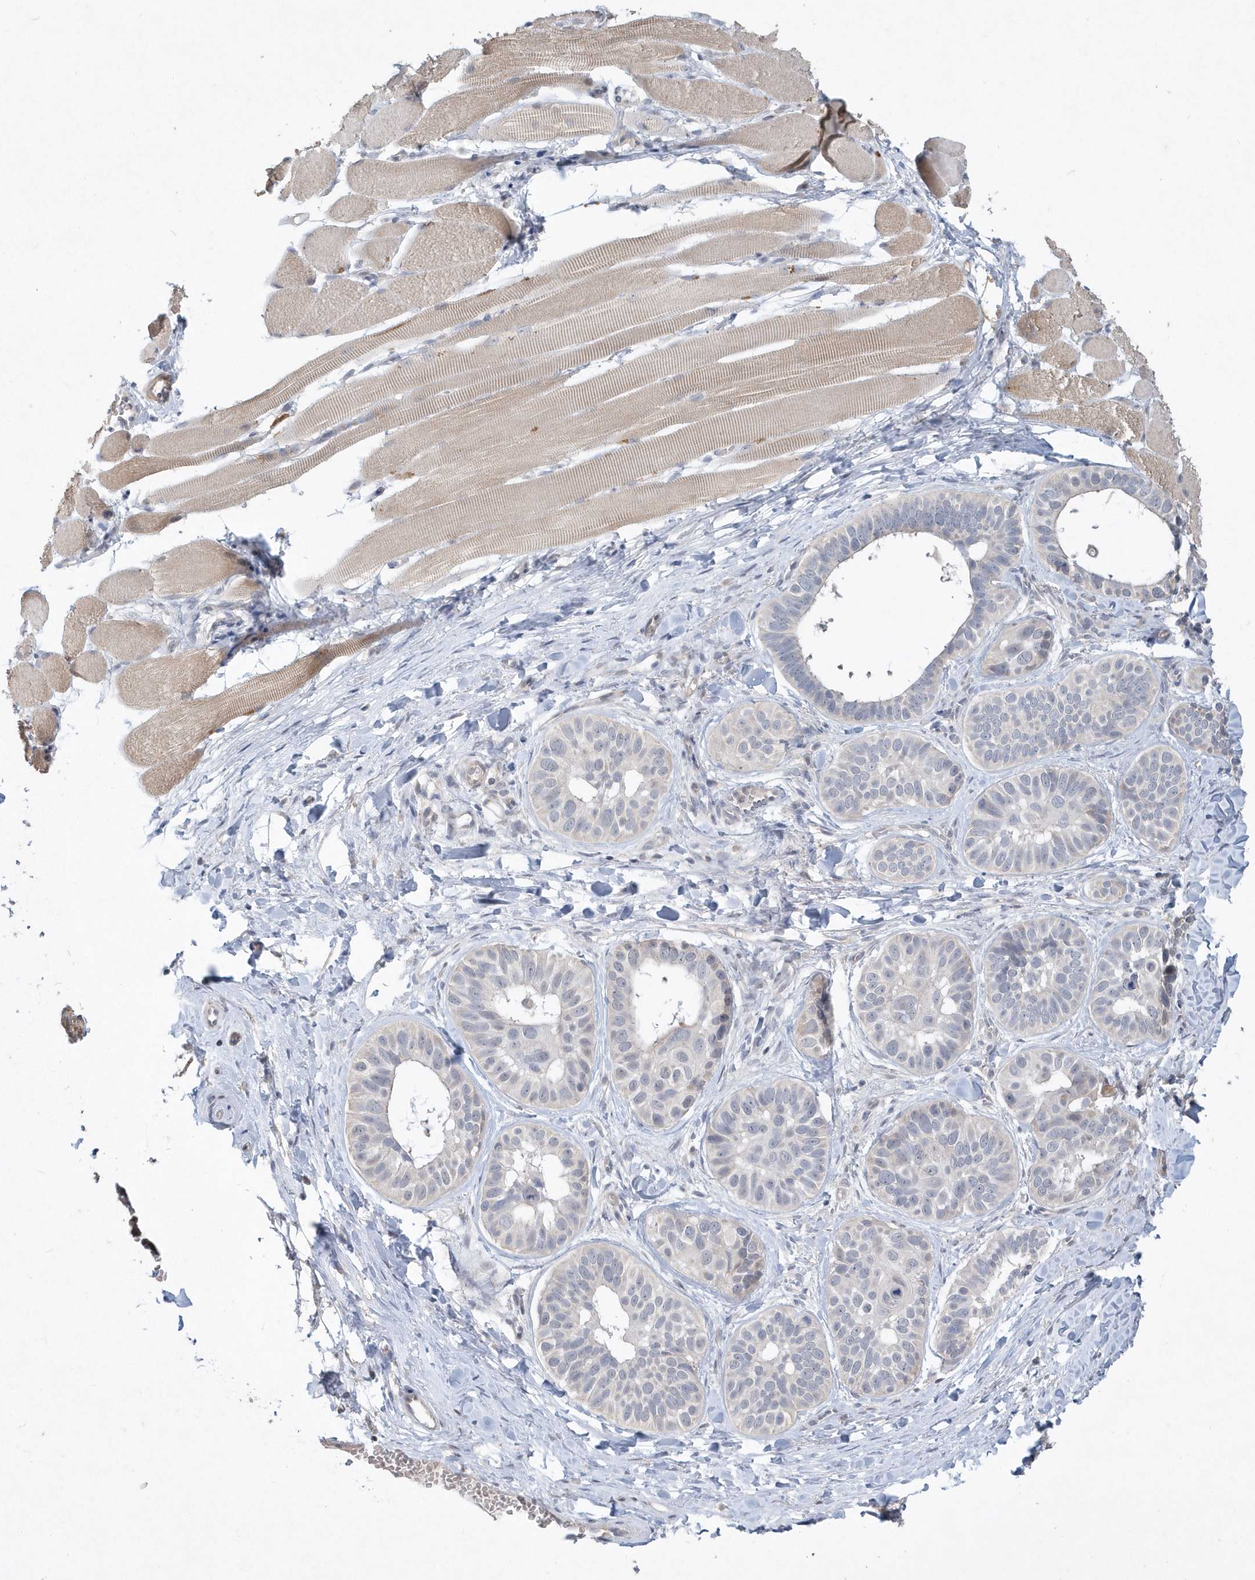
{"staining": {"intensity": "negative", "quantity": "none", "location": "none"}, "tissue": "skin cancer", "cell_type": "Tumor cells", "image_type": "cancer", "snomed": [{"axis": "morphology", "description": "Basal cell carcinoma"}, {"axis": "topography", "description": "Skin"}], "caption": "This is an immunohistochemistry photomicrograph of skin cancer (basal cell carcinoma). There is no expression in tumor cells.", "gene": "TSPEAR", "patient": {"sex": "male", "age": 62}}